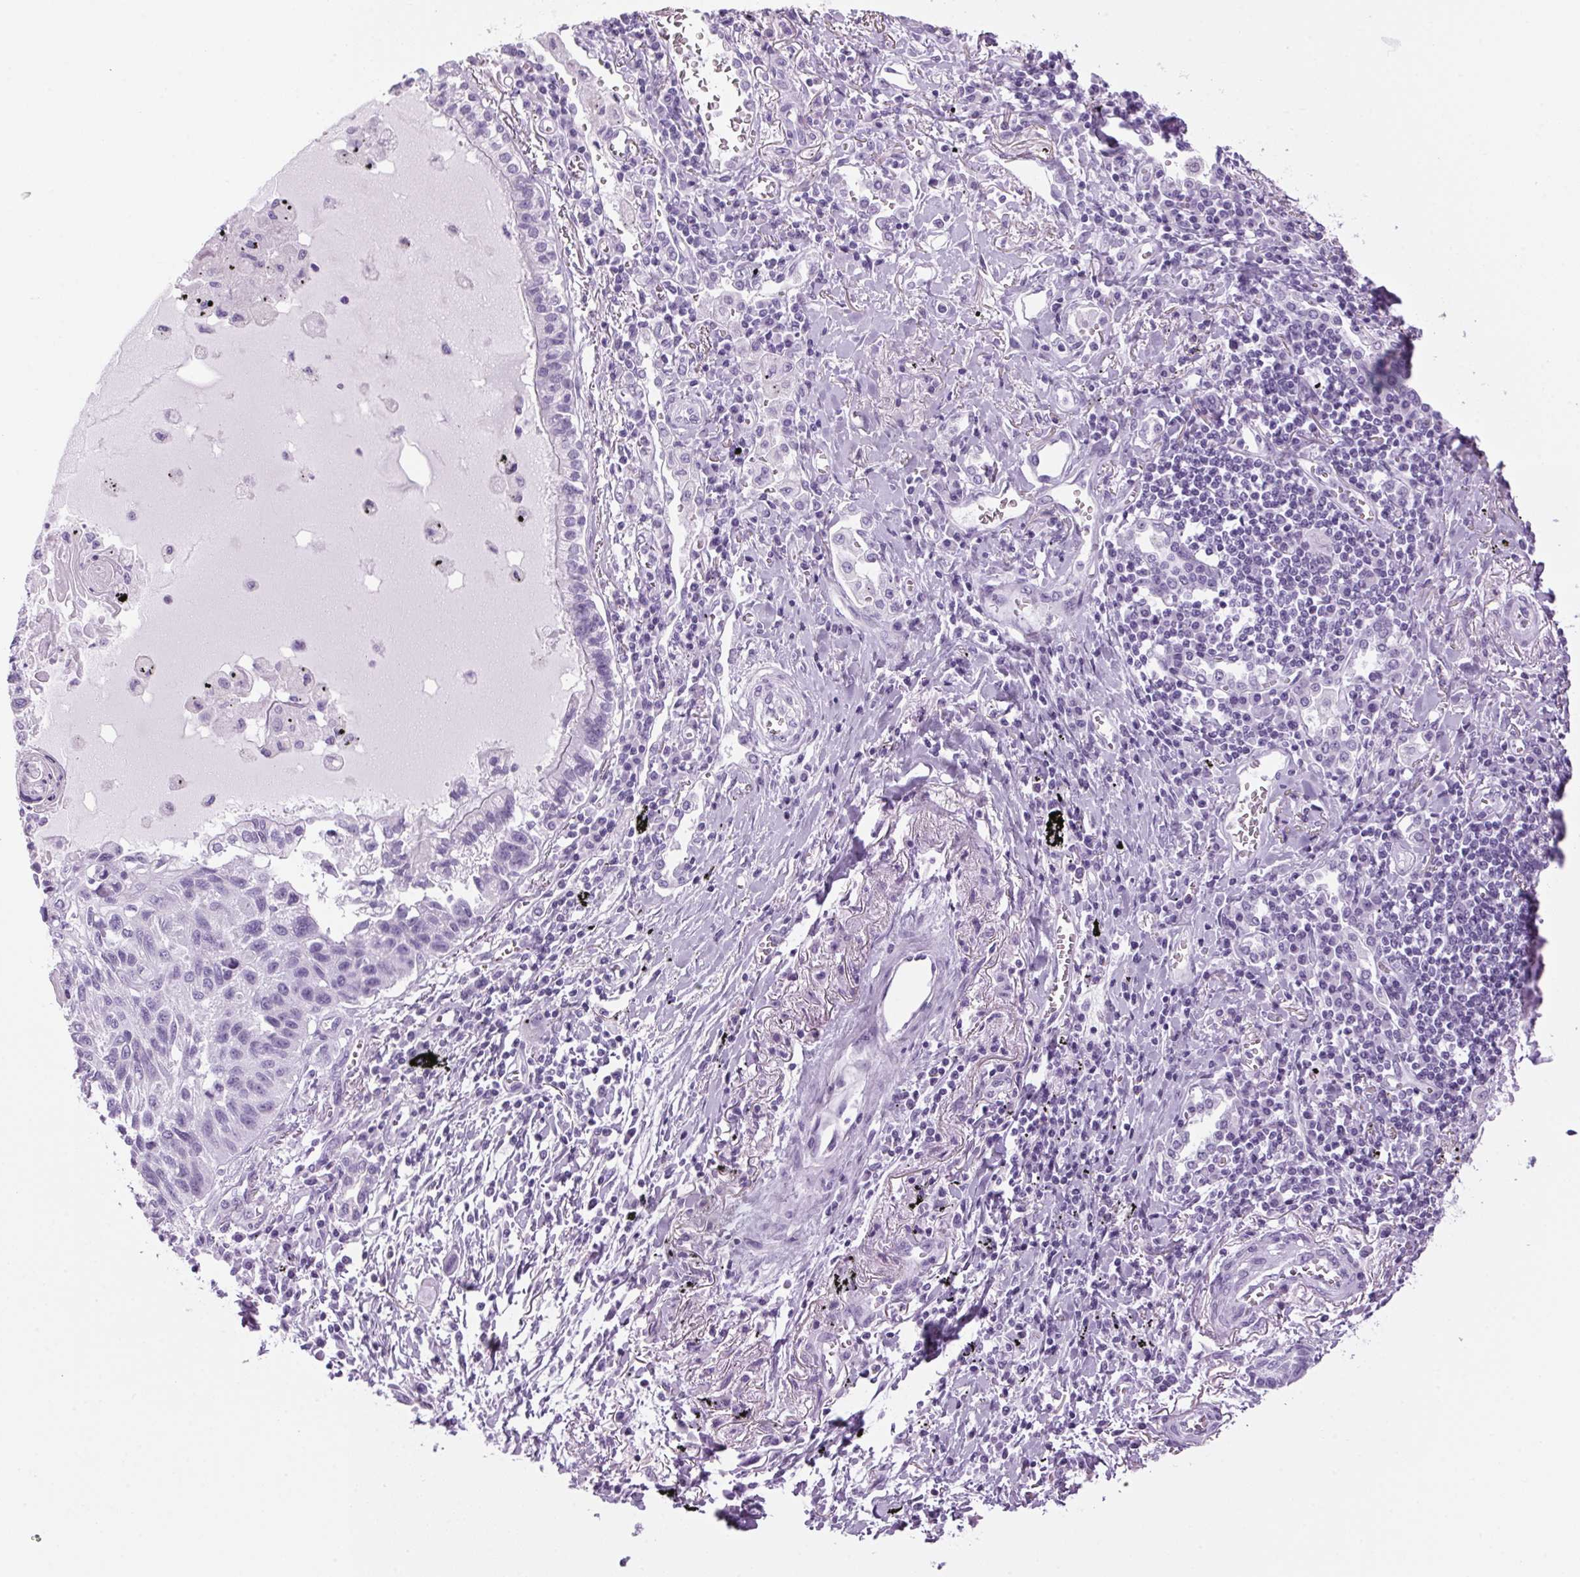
{"staining": {"intensity": "negative", "quantity": "none", "location": "none"}, "tissue": "lung cancer", "cell_type": "Tumor cells", "image_type": "cancer", "snomed": [{"axis": "morphology", "description": "Squamous cell carcinoma, NOS"}, {"axis": "topography", "description": "Lung"}], "caption": "Tumor cells are negative for protein expression in human squamous cell carcinoma (lung).", "gene": "PPP1R1A", "patient": {"sex": "male", "age": 78}}